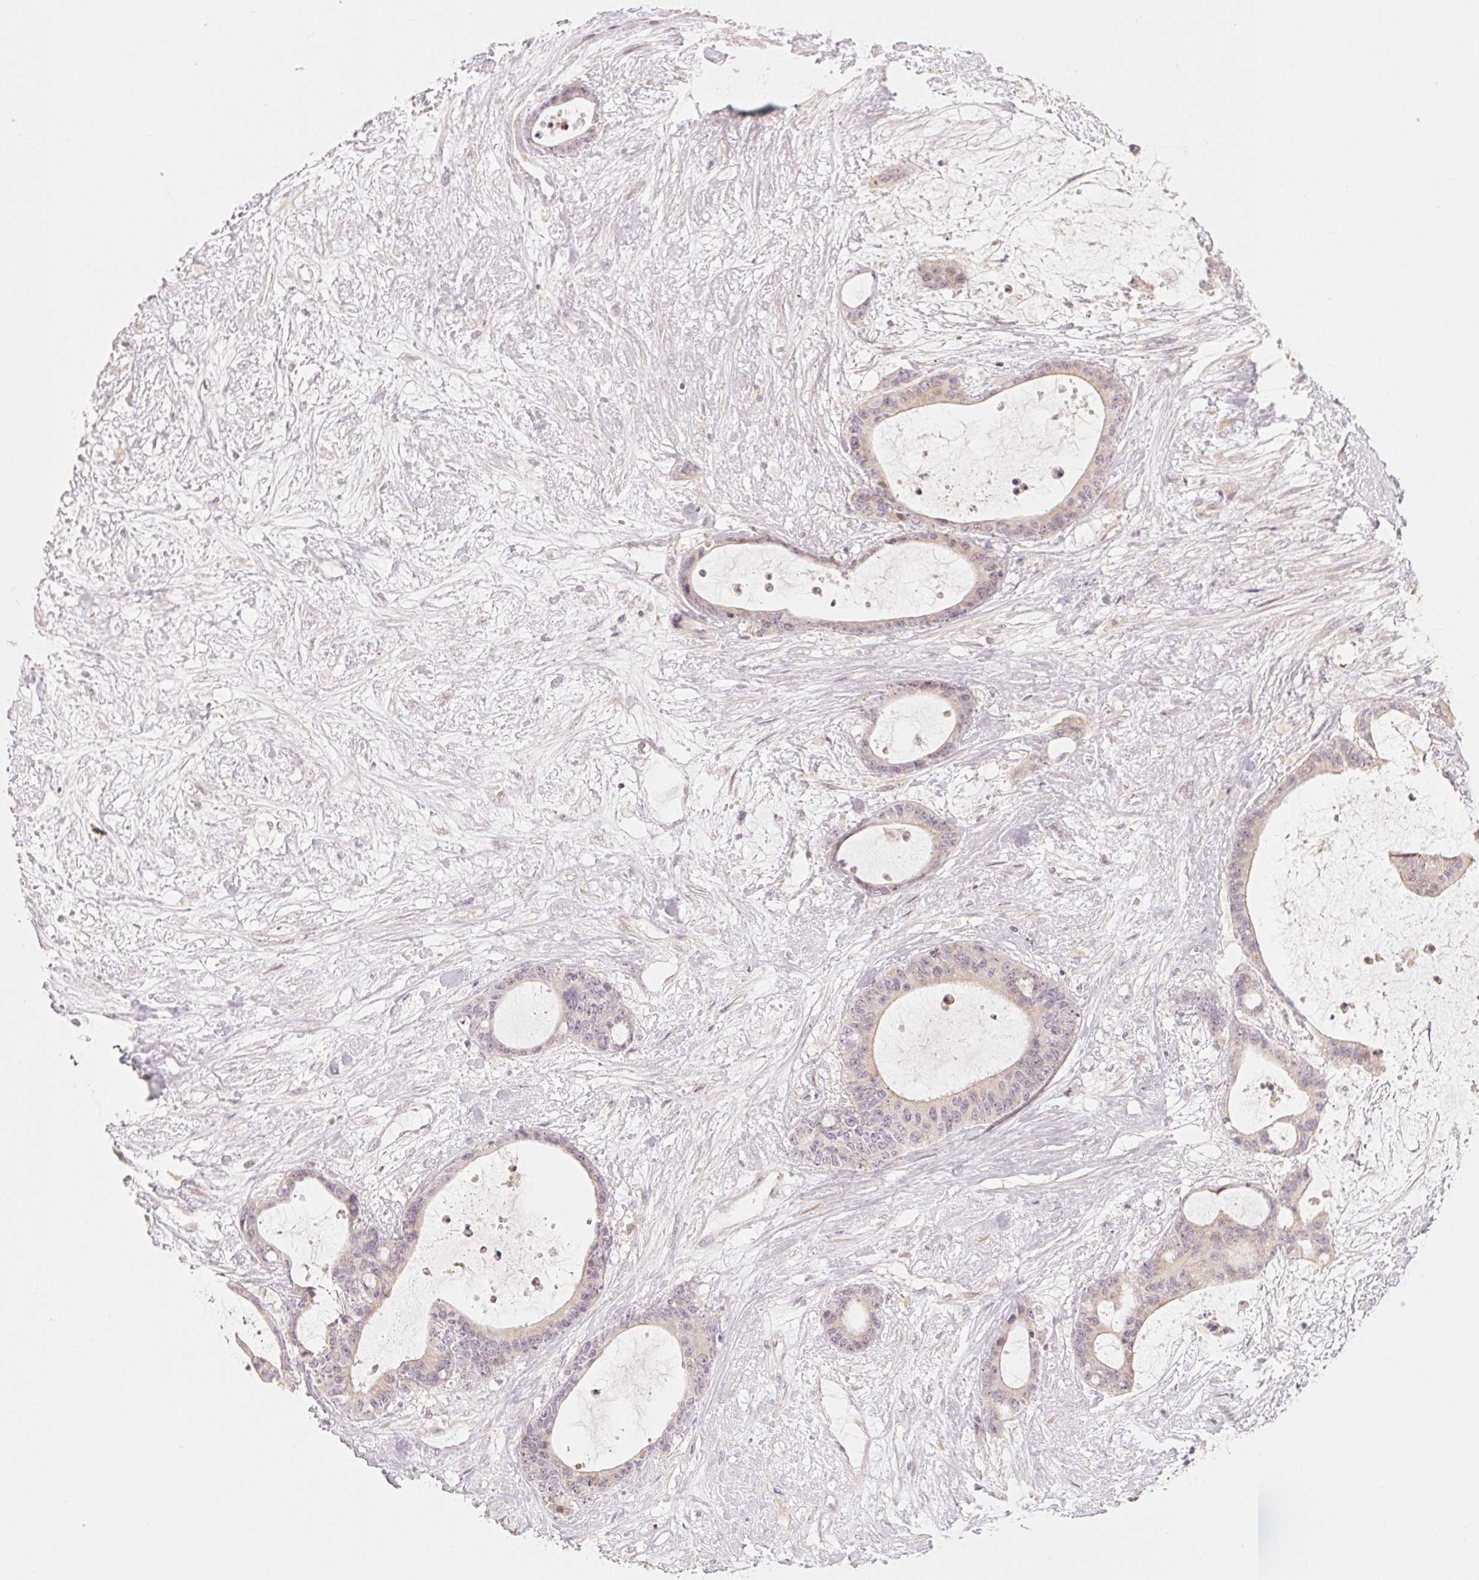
{"staining": {"intensity": "weak", "quantity": "<25%", "location": "cytoplasmic/membranous"}, "tissue": "liver cancer", "cell_type": "Tumor cells", "image_type": "cancer", "snomed": [{"axis": "morphology", "description": "Normal tissue, NOS"}, {"axis": "morphology", "description": "Cholangiocarcinoma"}, {"axis": "topography", "description": "Liver"}, {"axis": "topography", "description": "Peripheral nerve tissue"}], "caption": "This is an immunohistochemistry (IHC) image of human liver cancer. There is no expression in tumor cells.", "gene": "DENND2C", "patient": {"sex": "female", "age": 73}}